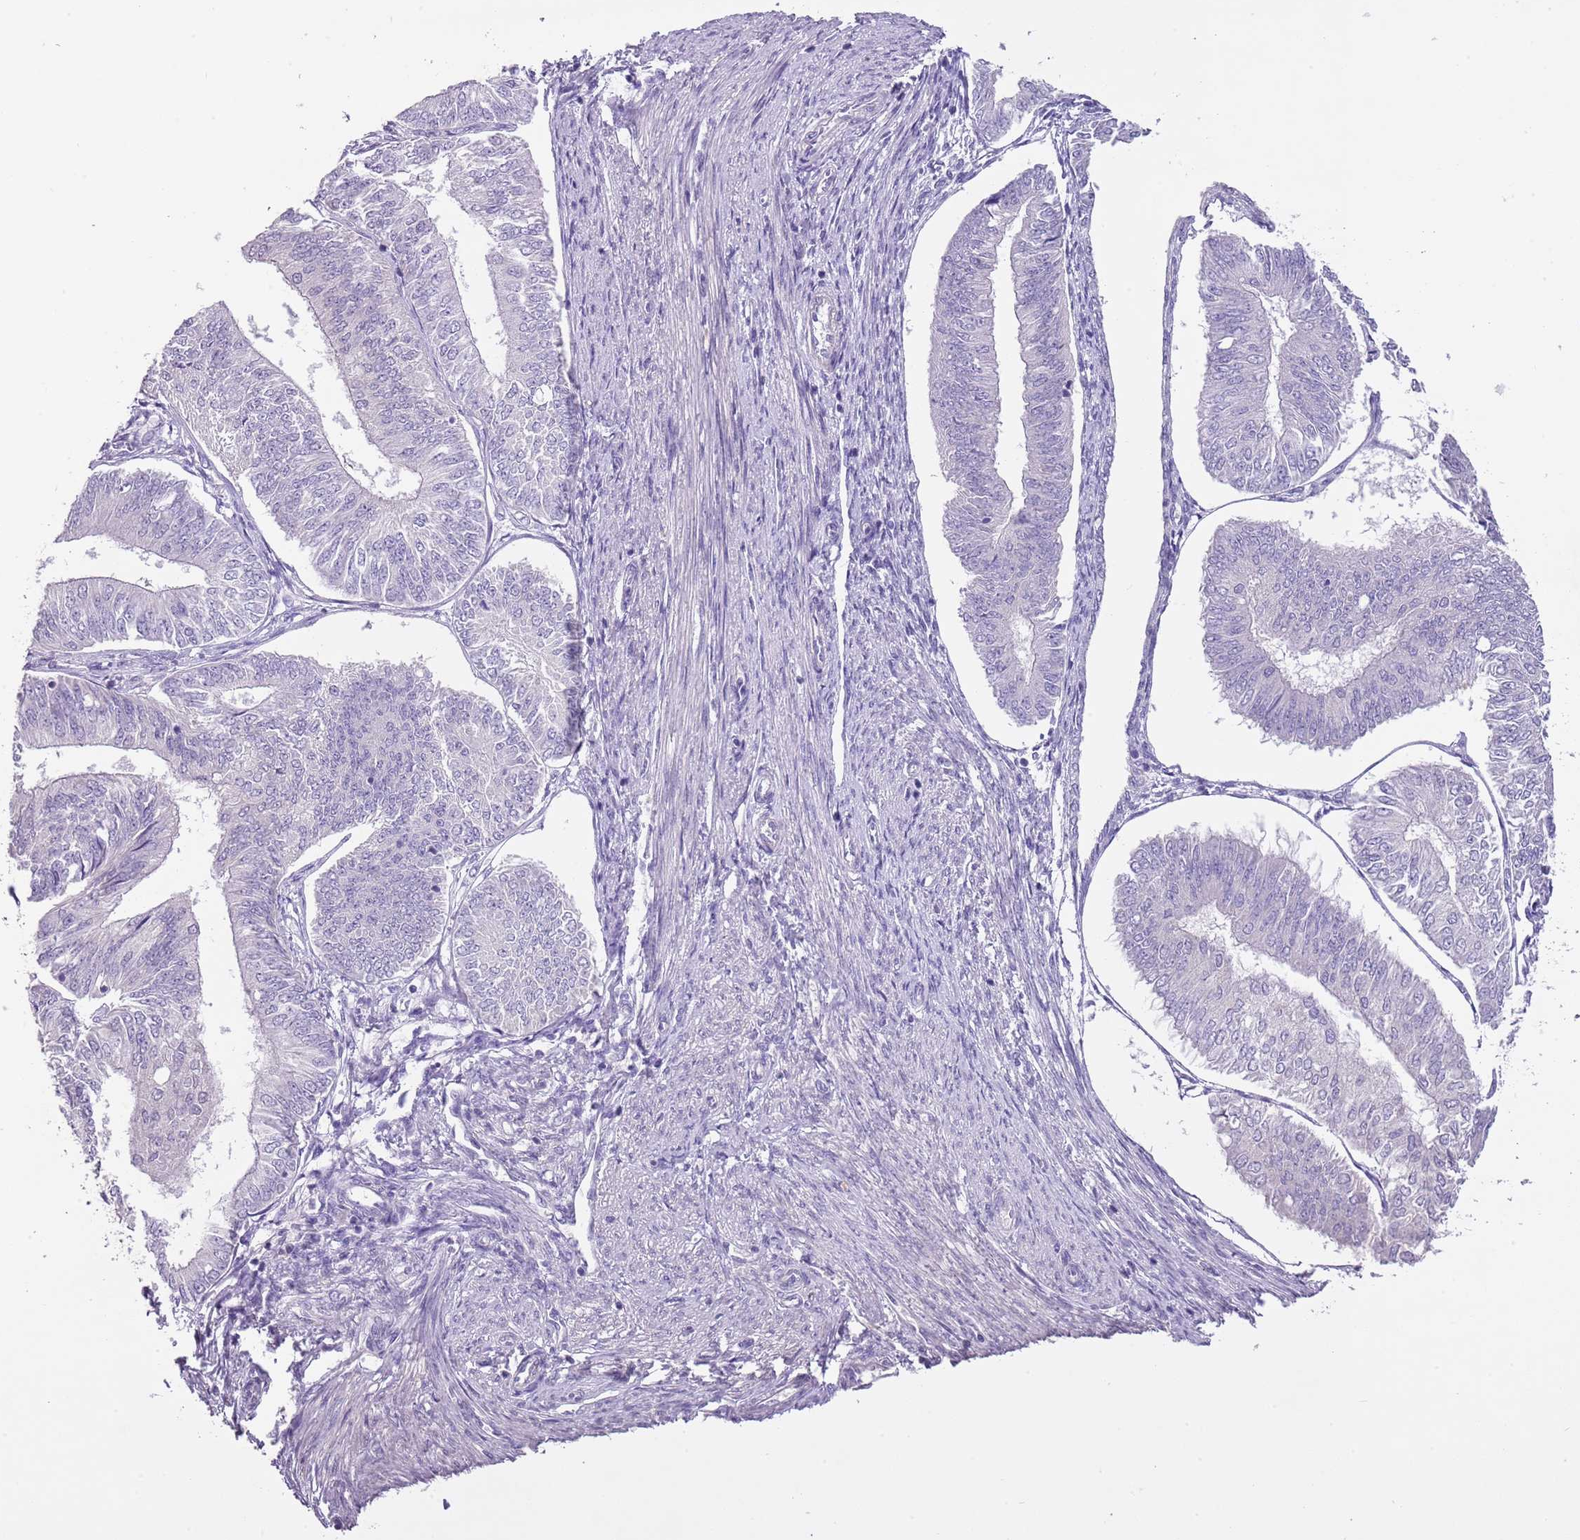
{"staining": {"intensity": "negative", "quantity": "none", "location": "none"}, "tissue": "endometrial cancer", "cell_type": "Tumor cells", "image_type": "cancer", "snomed": [{"axis": "morphology", "description": "Adenocarcinoma, NOS"}, {"axis": "topography", "description": "Endometrium"}], "caption": "This is an immunohistochemistry image of endometrial cancer (adenocarcinoma). There is no positivity in tumor cells.", "gene": "SLC35E3", "patient": {"sex": "female", "age": 58}}